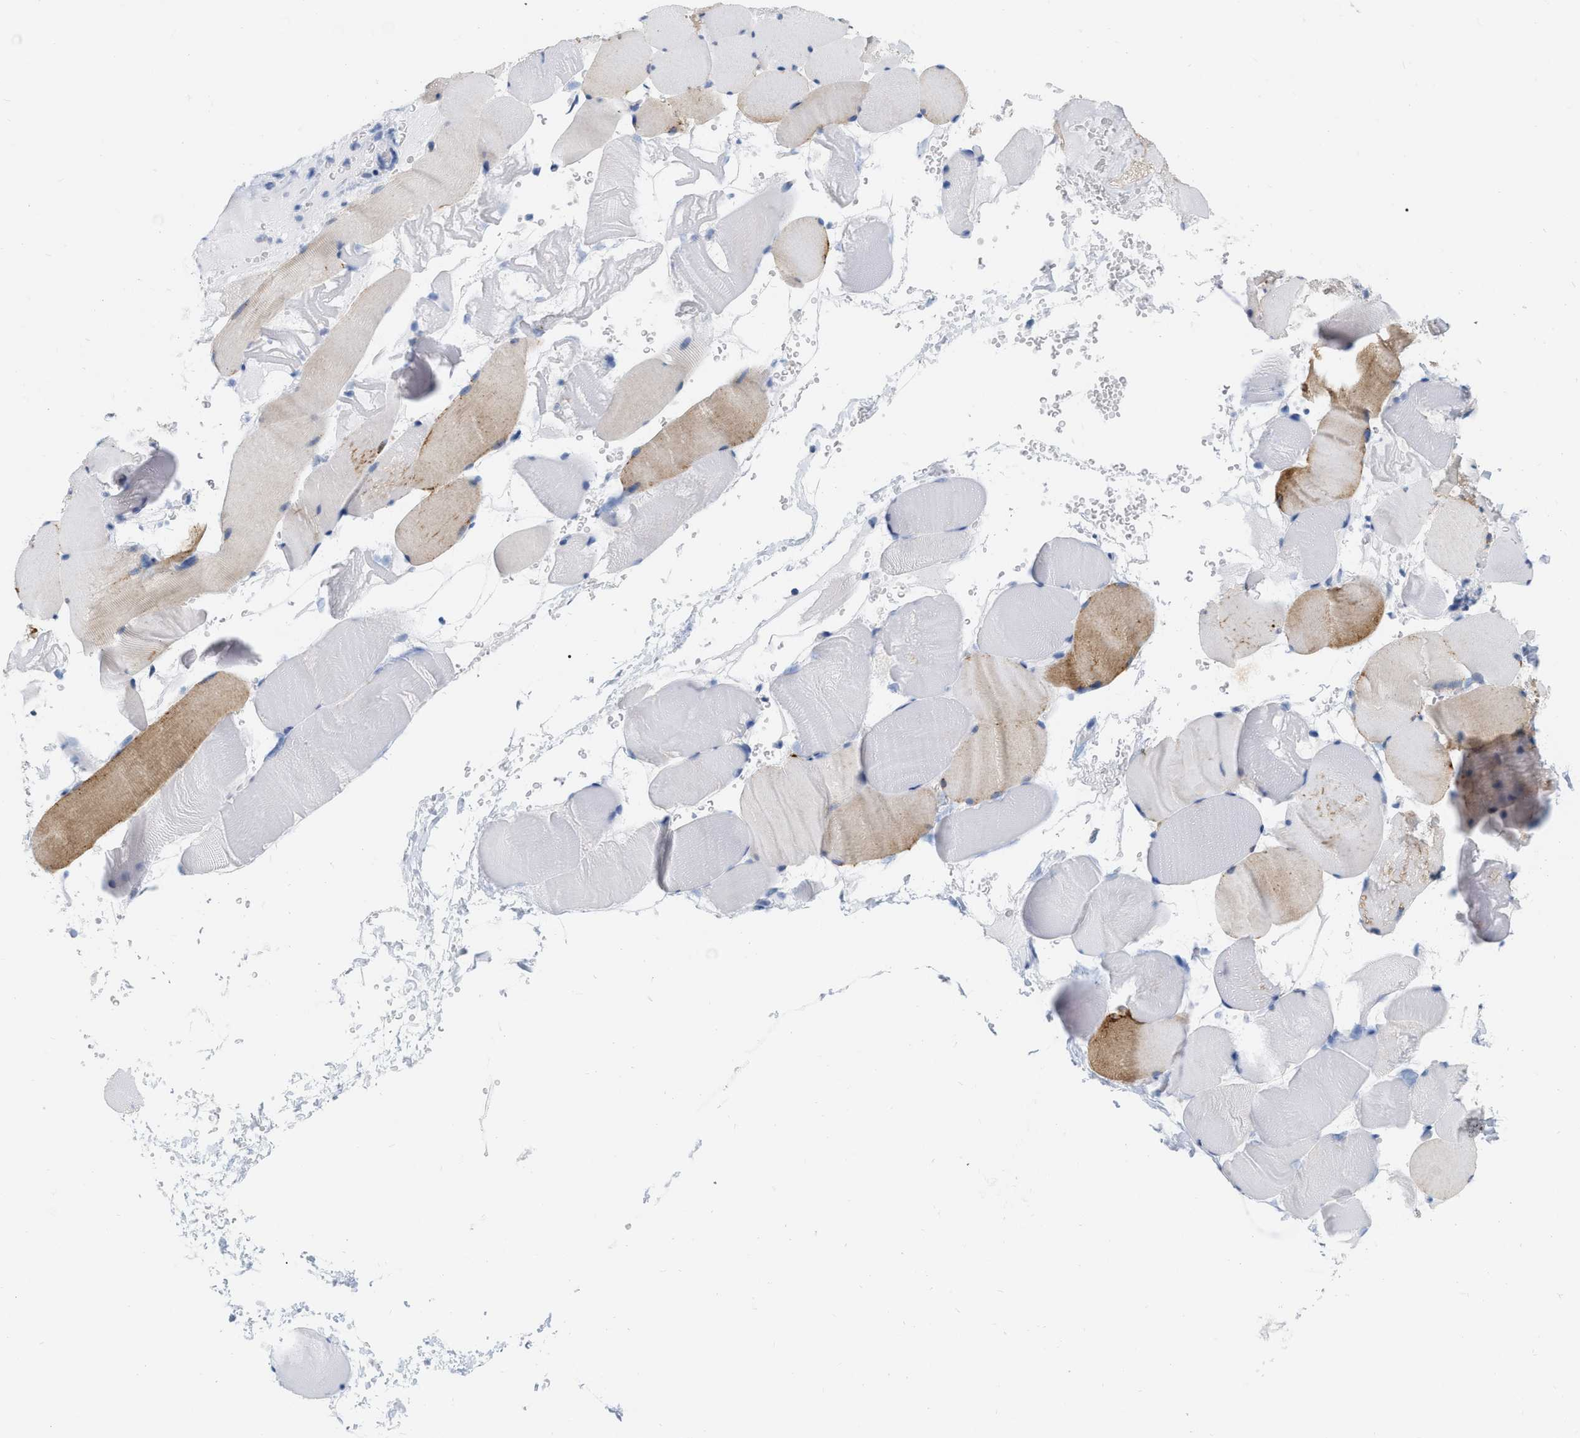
{"staining": {"intensity": "moderate", "quantity": ">75%", "location": "cytoplasmic/membranous"}, "tissue": "skeletal muscle", "cell_type": "Myocytes", "image_type": "normal", "snomed": [{"axis": "morphology", "description": "Normal tissue, NOS"}, {"axis": "topography", "description": "Skeletal muscle"}], "caption": "Moderate cytoplasmic/membranous staining is present in approximately >75% of myocytes in normal skeletal muscle. Ihc stains the protein in brown and the nuclei are stained blue.", "gene": "XIRP1", "patient": {"sex": "male", "age": 62}}